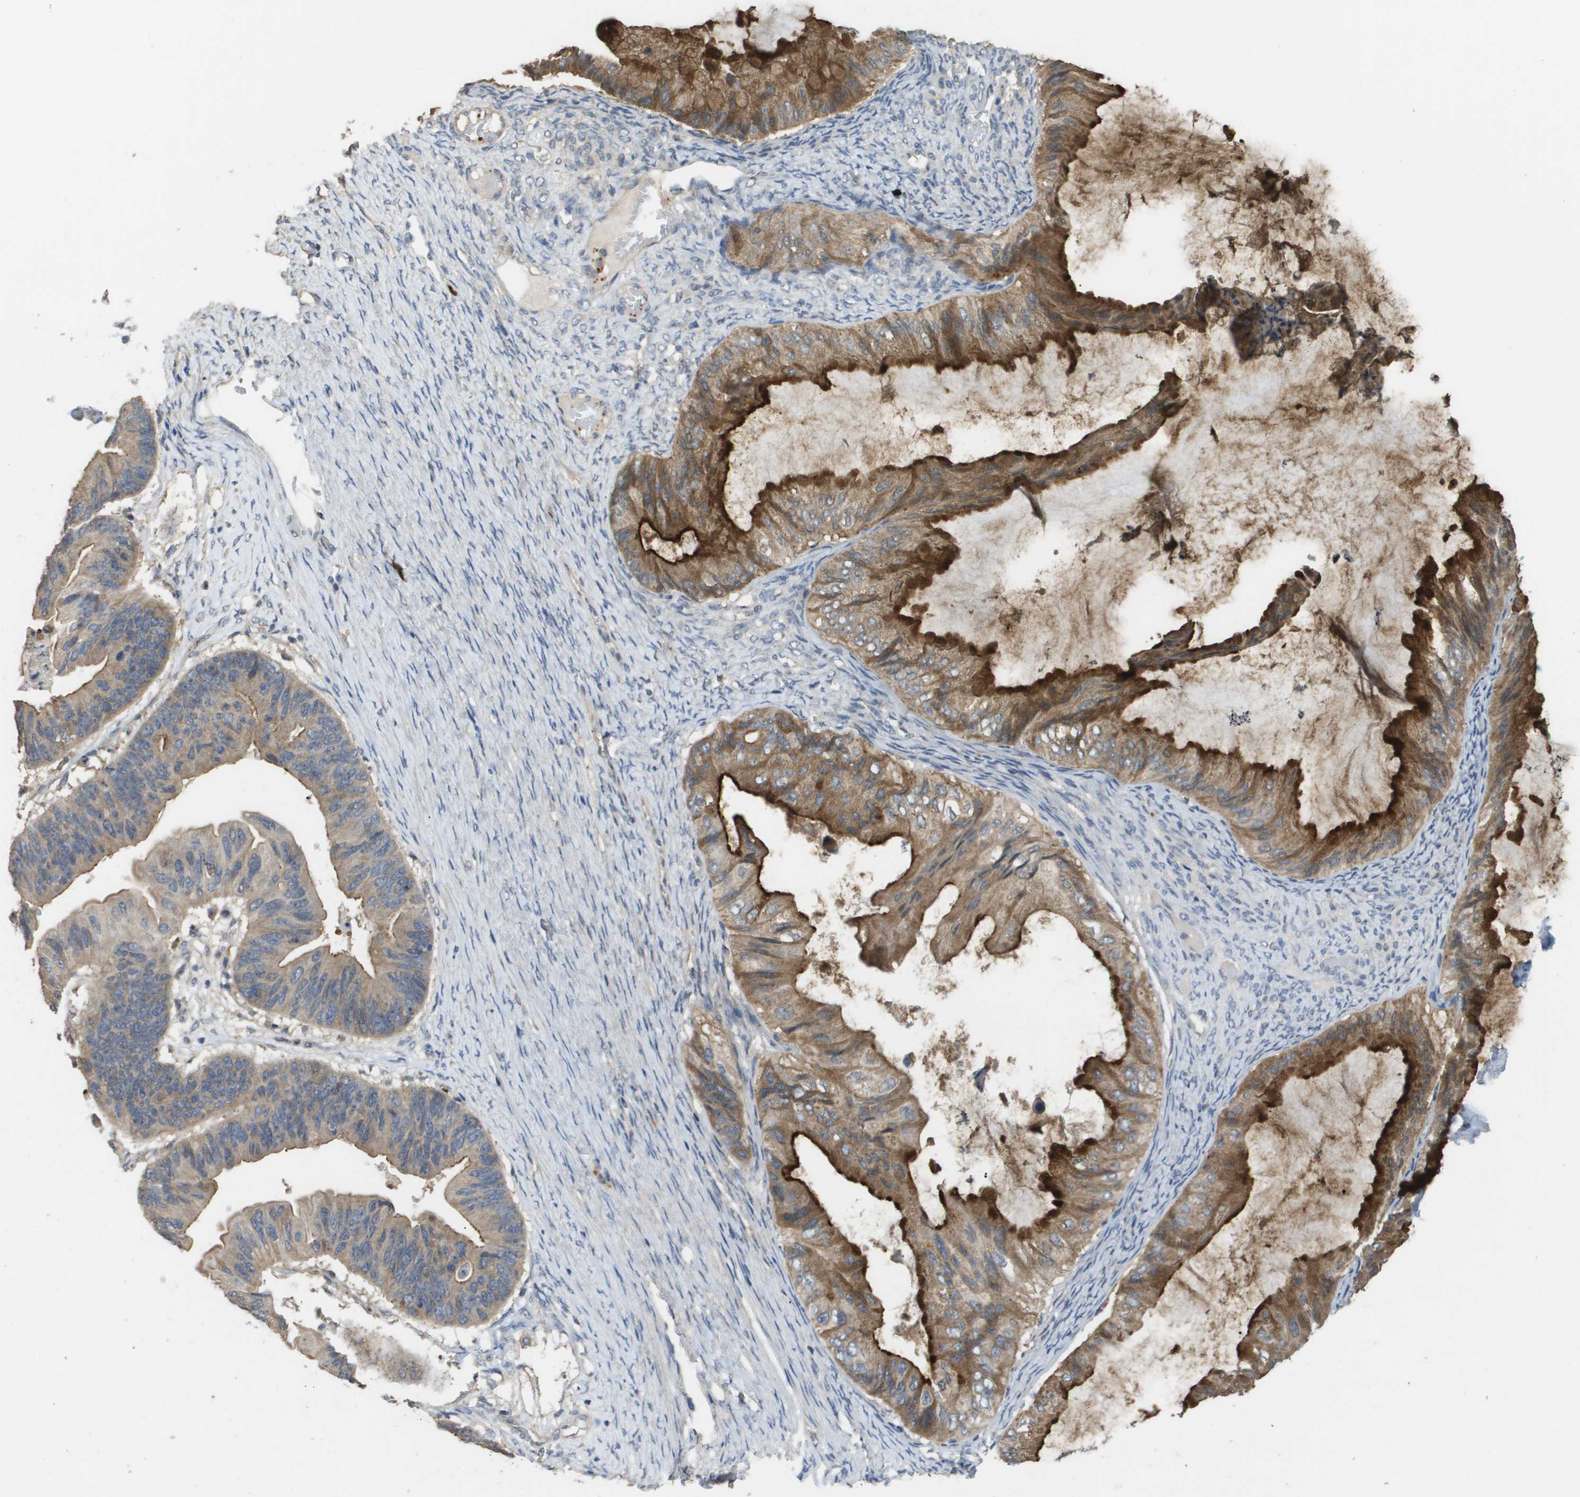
{"staining": {"intensity": "strong", "quantity": ">75%", "location": "cytoplasmic/membranous"}, "tissue": "ovarian cancer", "cell_type": "Tumor cells", "image_type": "cancer", "snomed": [{"axis": "morphology", "description": "Cystadenocarcinoma, mucinous, NOS"}, {"axis": "topography", "description": "Ovary"}], "caption": "Immunohistochemistry image of human ovarian cancer stained for a protein (brown), which displays high levels of strong cytoplasmic/membranous expression in about >75% of tumor cells.", "gene": "RAB27B", "patient": {"sex": "female", "age": 61}}